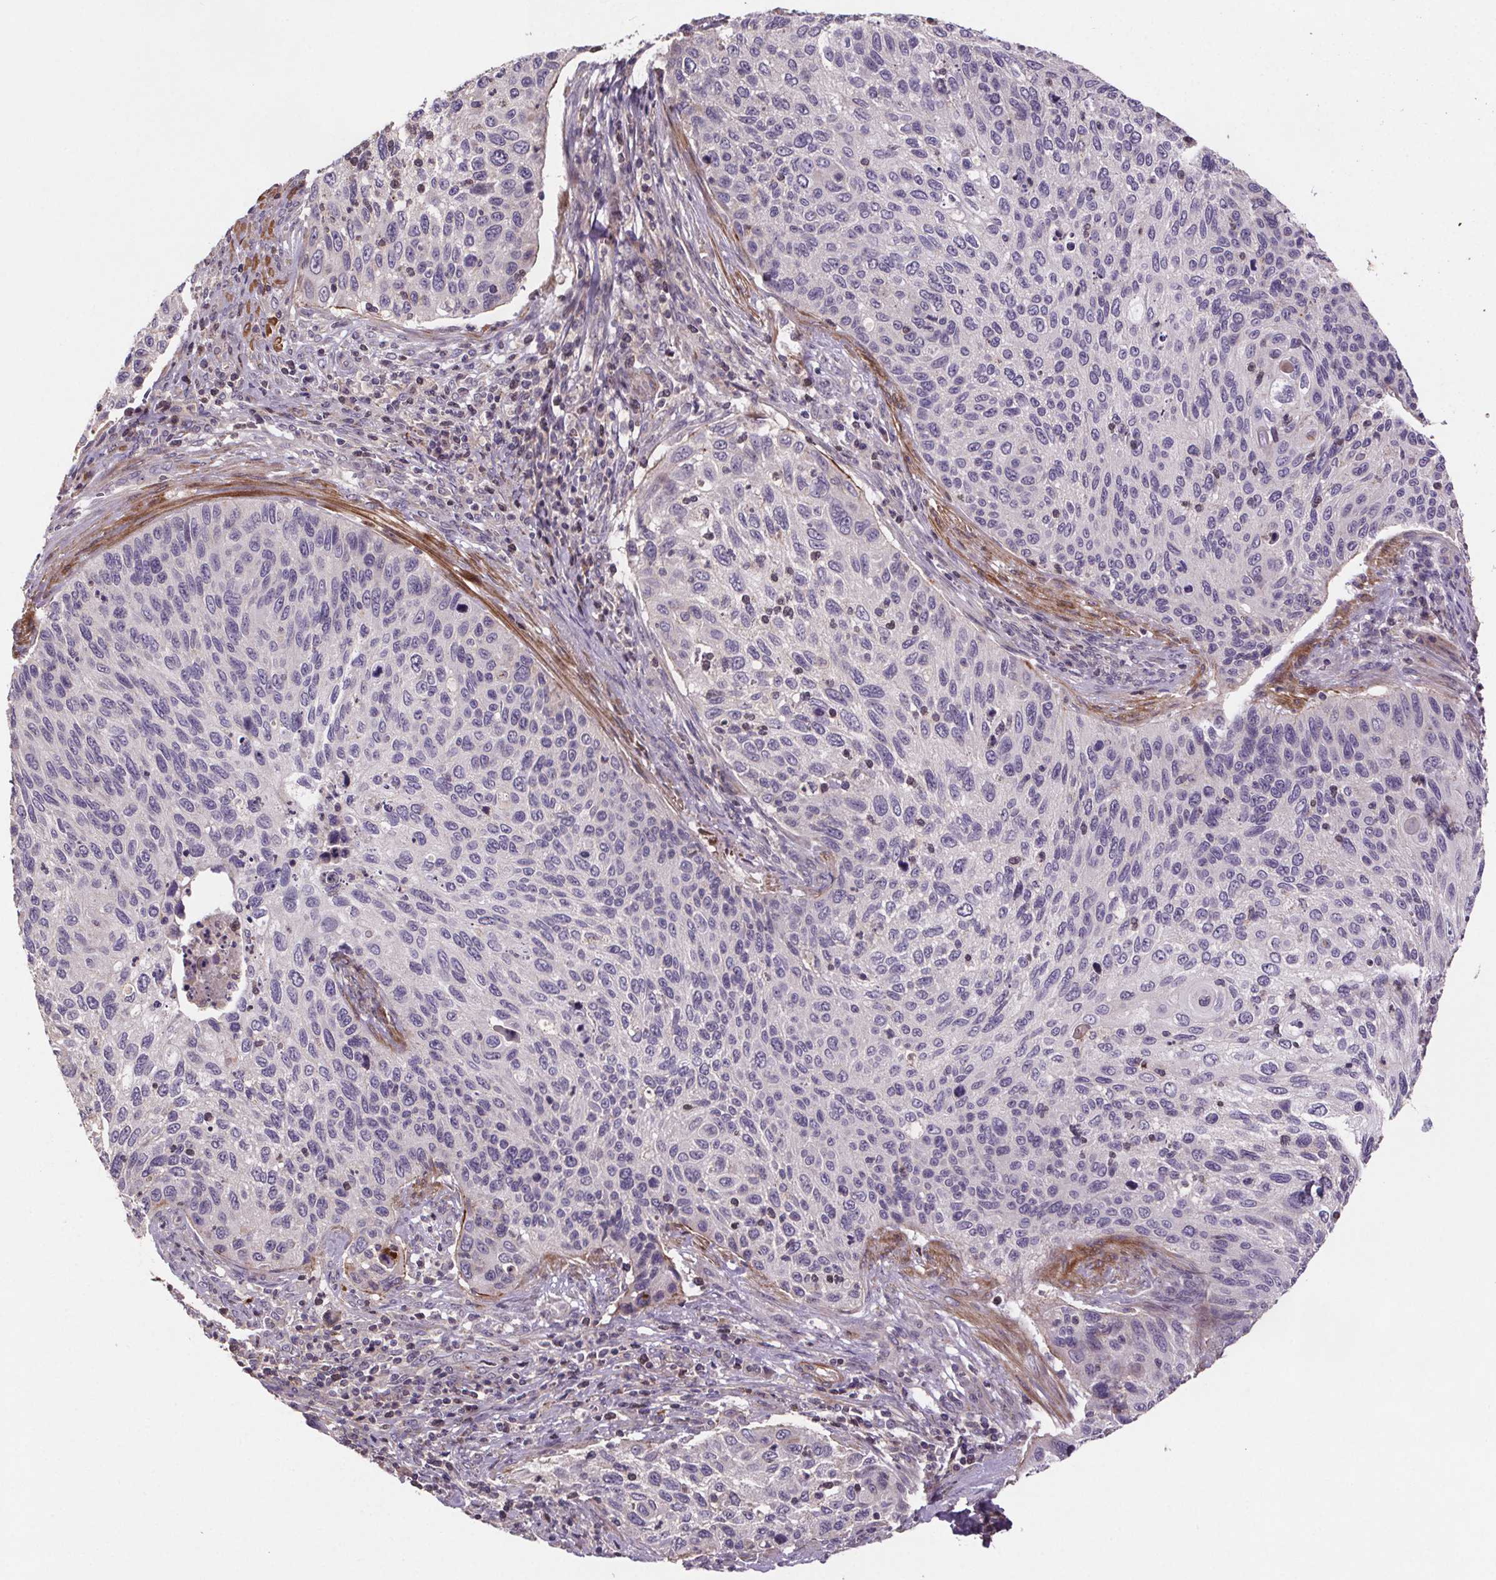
{"staining": {"intensity": "negative", "quantity": "none", "location": "none"}, "tissue": "cervical cancer", "cell_type": "Tumor cells", "image_type": "cancer", "snomed": [{"axis": "morphology", "description": "Squamous cell carcinoma, NOS"}, {"axis": "topography", "description": "Cervix"}], "caption": "A histopathology image of human cervical cancer (squamous cell carcinoma) is negative for staining in tumor cells.", "gene": "CLN3", "patient": {"sex": "female", "age": 70}}